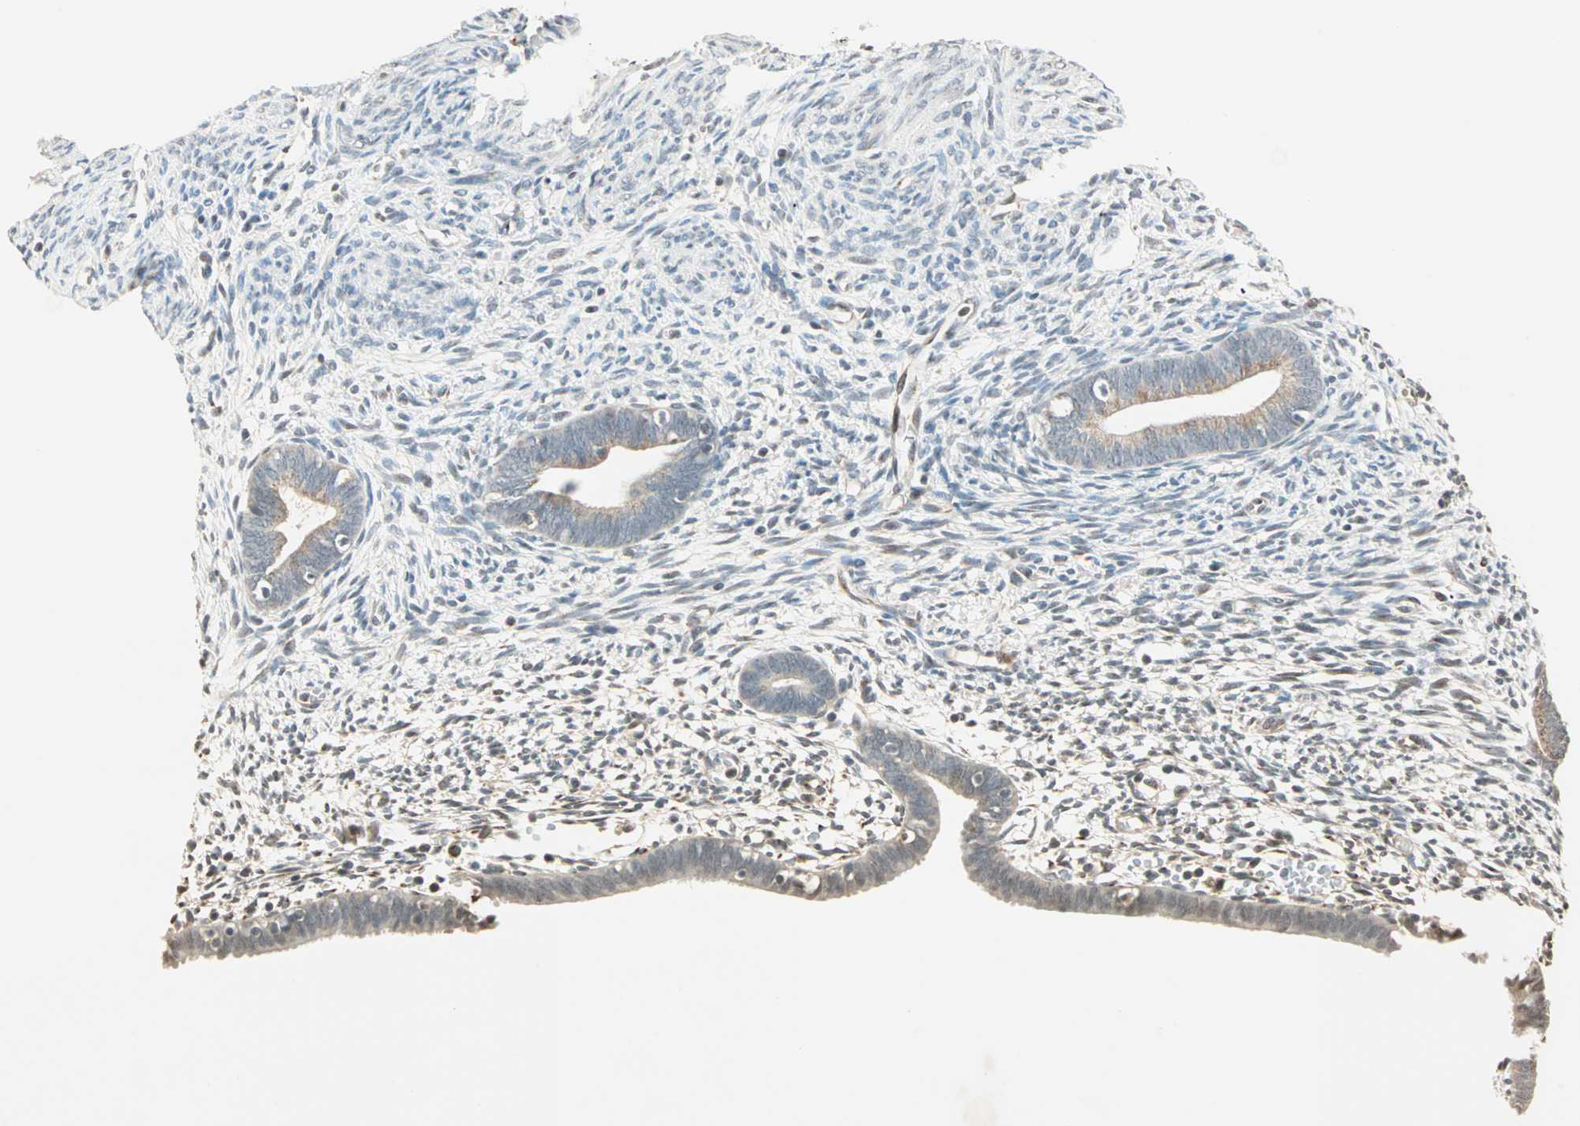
{"staining": {"intensity": "weak", "quantity": "<25%", "location": "cytoplasmic/membranous"}, "tissue": "endometrium", "cell_type": "Cells in endometrial stroma", "image_type": "normal", "snomed": [{"axis": "morphology", "description": "Normal tissue, NOS"}, {"axis": "morphology", "description": "Atrophy, NOS"}, {"axis": "topography", "description": "Uterus"}, {"axis": "topography", "description": "Endometrium"}], "caption": "A high-resolution micrograph shows immunohistochemistry (IHC) staining of normal endometrium, which demonstrates no significant staining in cells in endometrial stroma.", "gene": "PRDM2", "patient": {"sex": "female", "age": 68}}